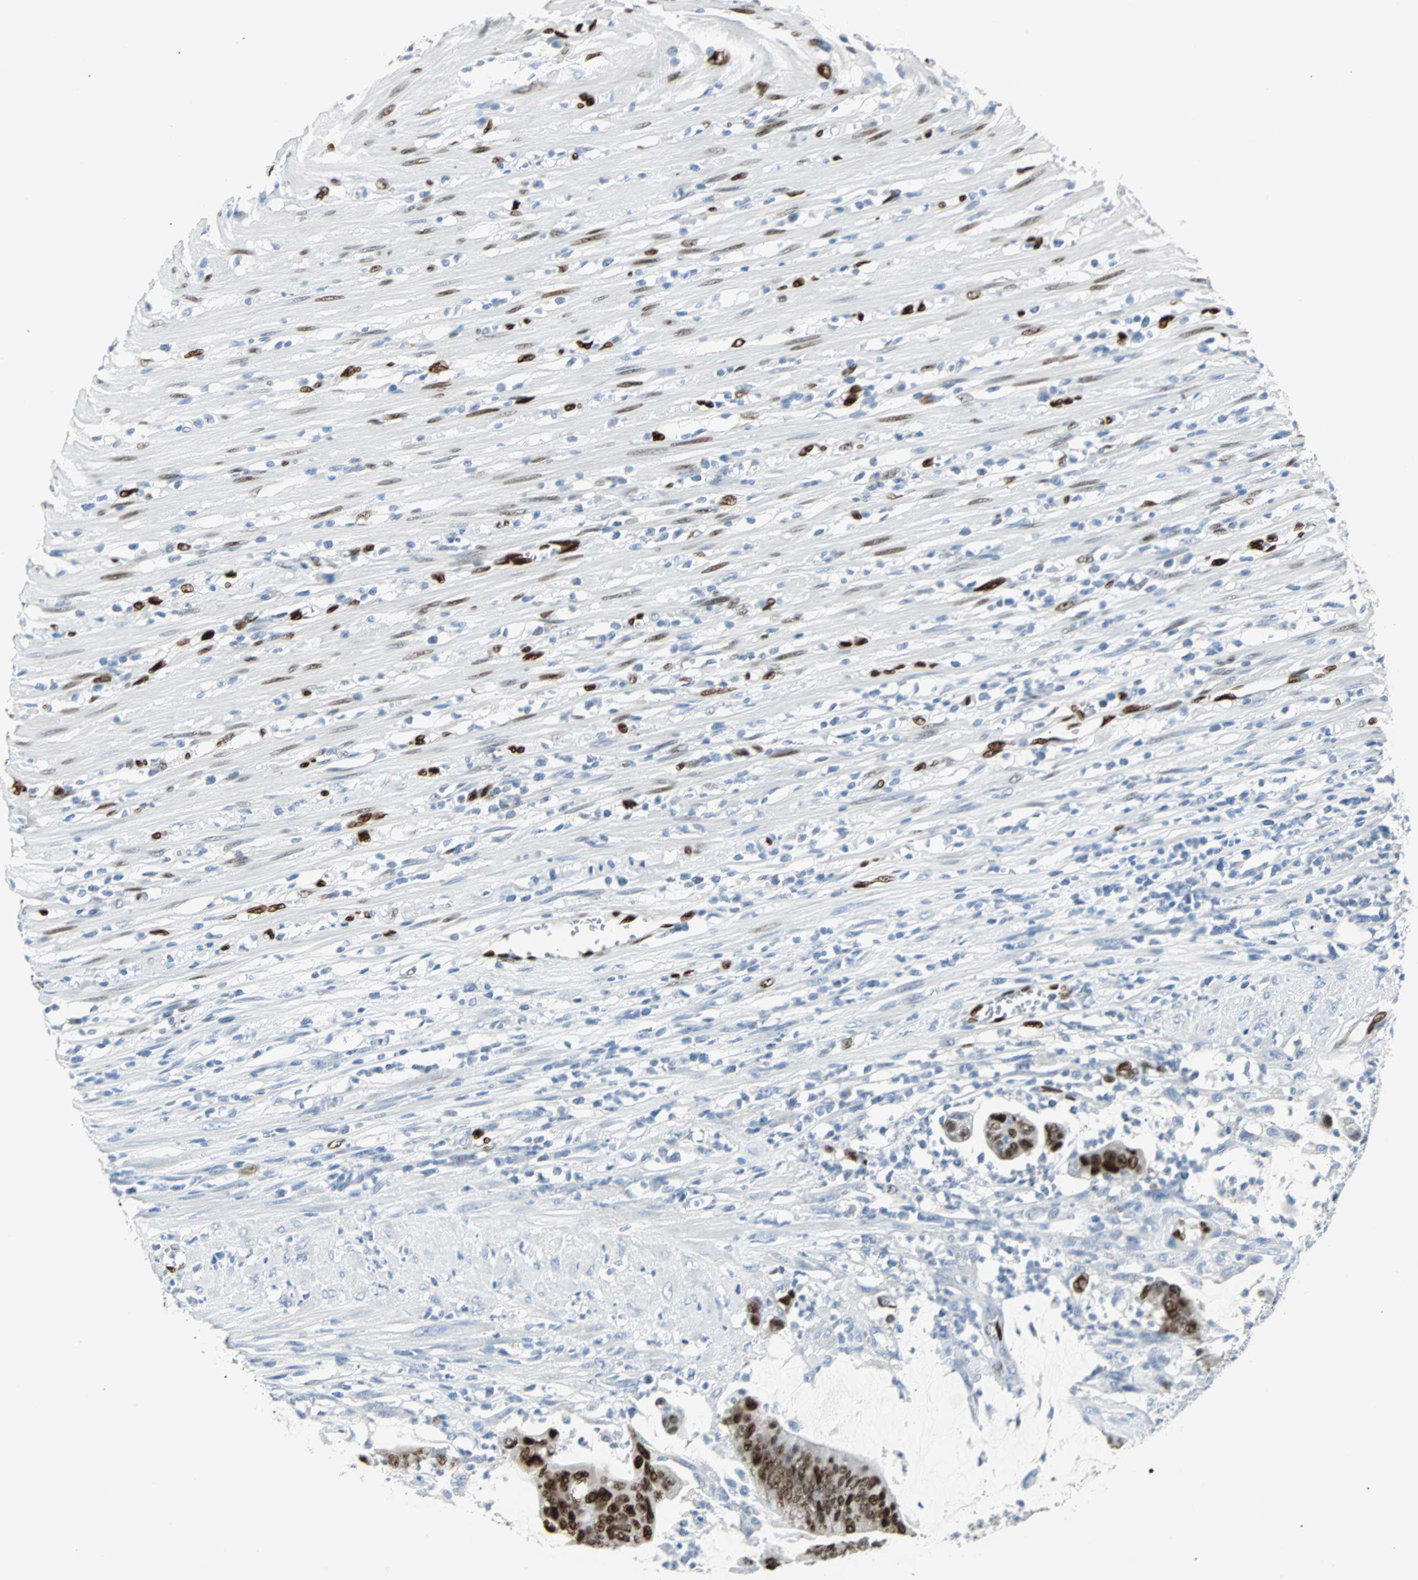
{"staining": {"intensity": "strong", "quantity": ">75%", "location": "nuclear"}, "tissue": "colorectal cancer", "cell_type": "Tumor cells", "image_type": "cancer", "snomed": [{"axis": "morphology", "description": "Adenocarcinoma, NOS"}, {"axis": "topography", "description": "Rectum"}], "caption": "A micrograph of human colorectal cancer (adenocarcinoma) stained for a protein displays strong nuclear brown staining in tumor cells. Immunohistochemistry stains the protein in brown and the nuclei are stained blue.", "gene": "IL33", "patient": {"sex": "female", "age": 66}}